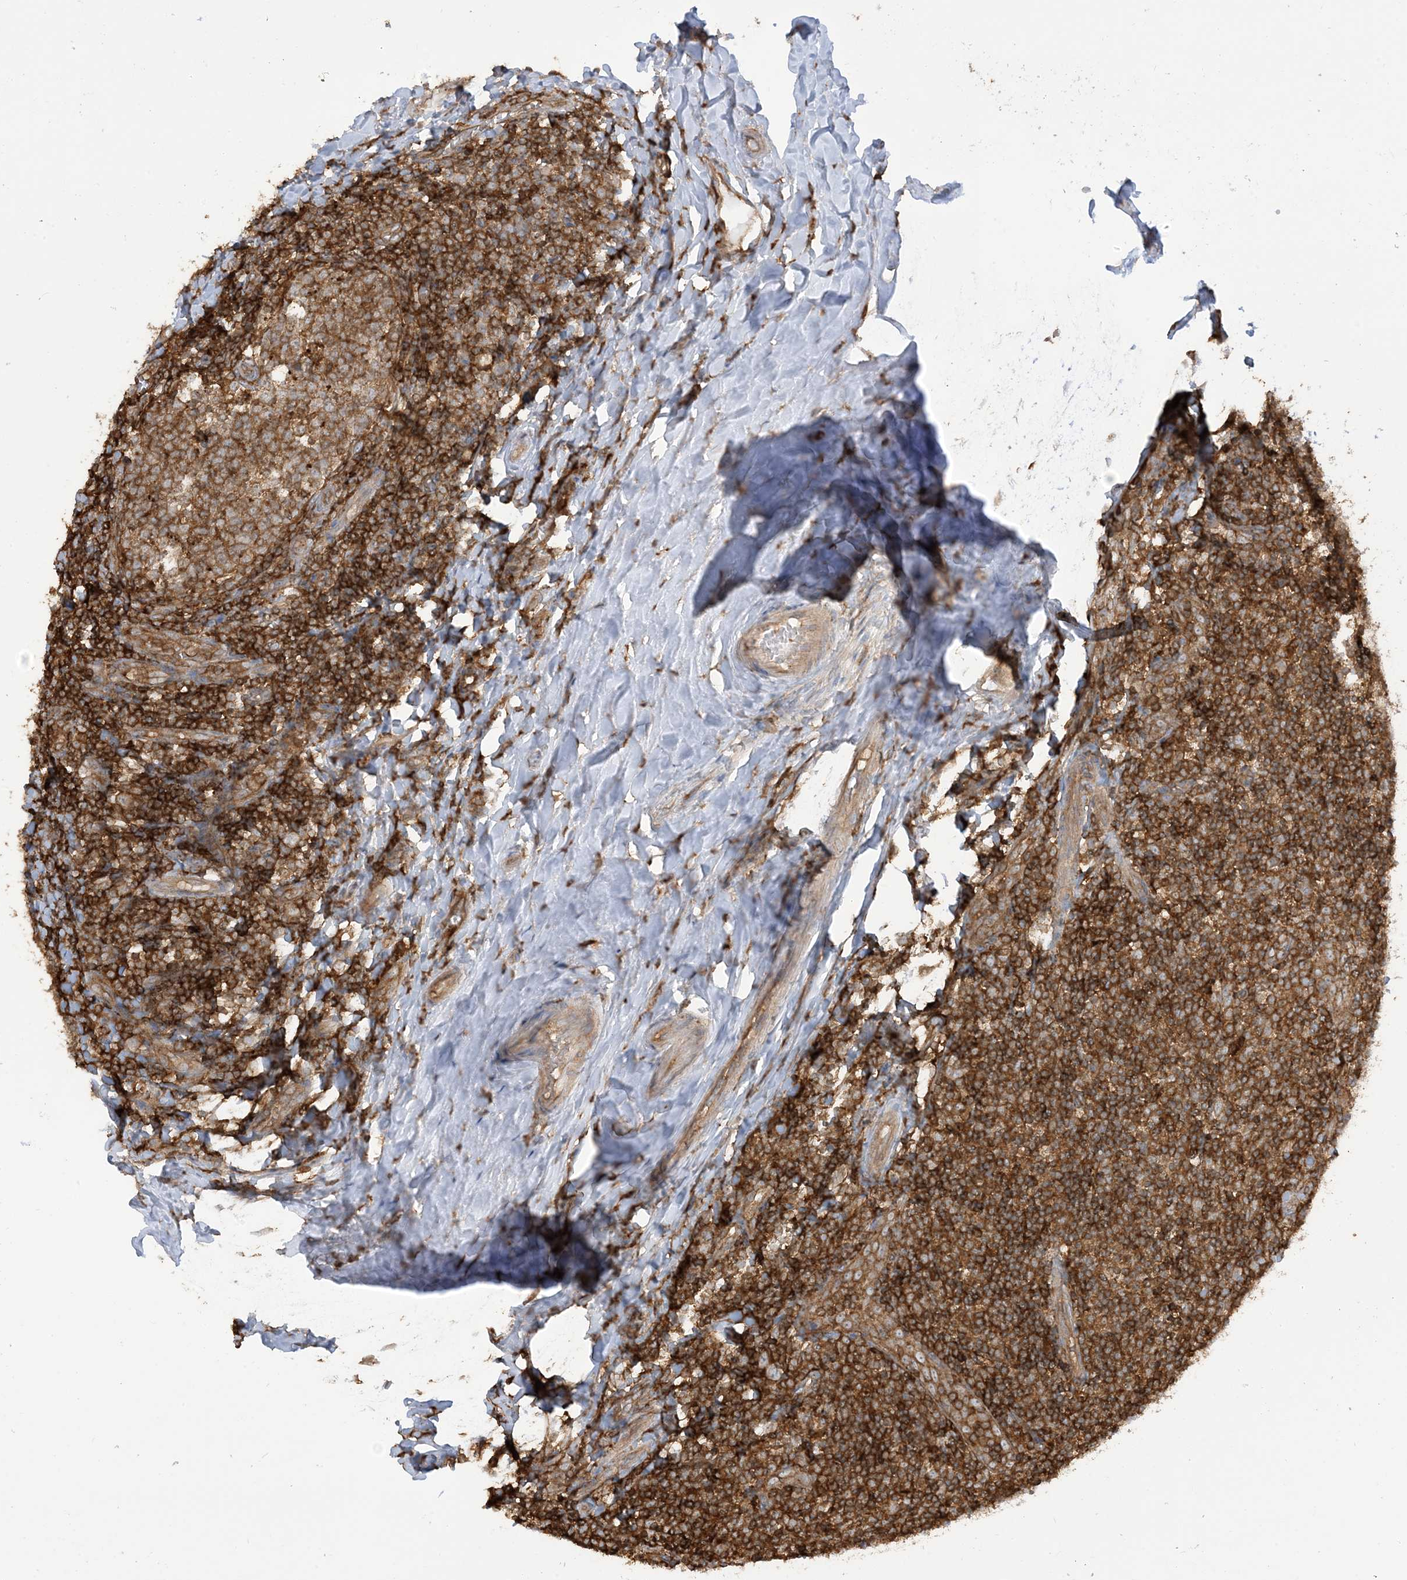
{"staining": {"intensity": "moderate", "quantity": ">75%", "location": "cytoplasmic/membranous"}, "tissue": "tonsil", "cell_type": "Germinal center cells", "image_type": "normal", "snomed": [{"axis": "morphology", "description": "Normal tissue, NOS"}, {"axis": "topography", "description": "Tonsil"}], "caption": "A medium amount of moderate cytoplasmic/membranous positivity is seen in about >75% of germinal center cells in benign tonsil. Nuclei are stained in blue.", "gene": "CAPZB", "patient": {"sex": "female", "age": 19}}